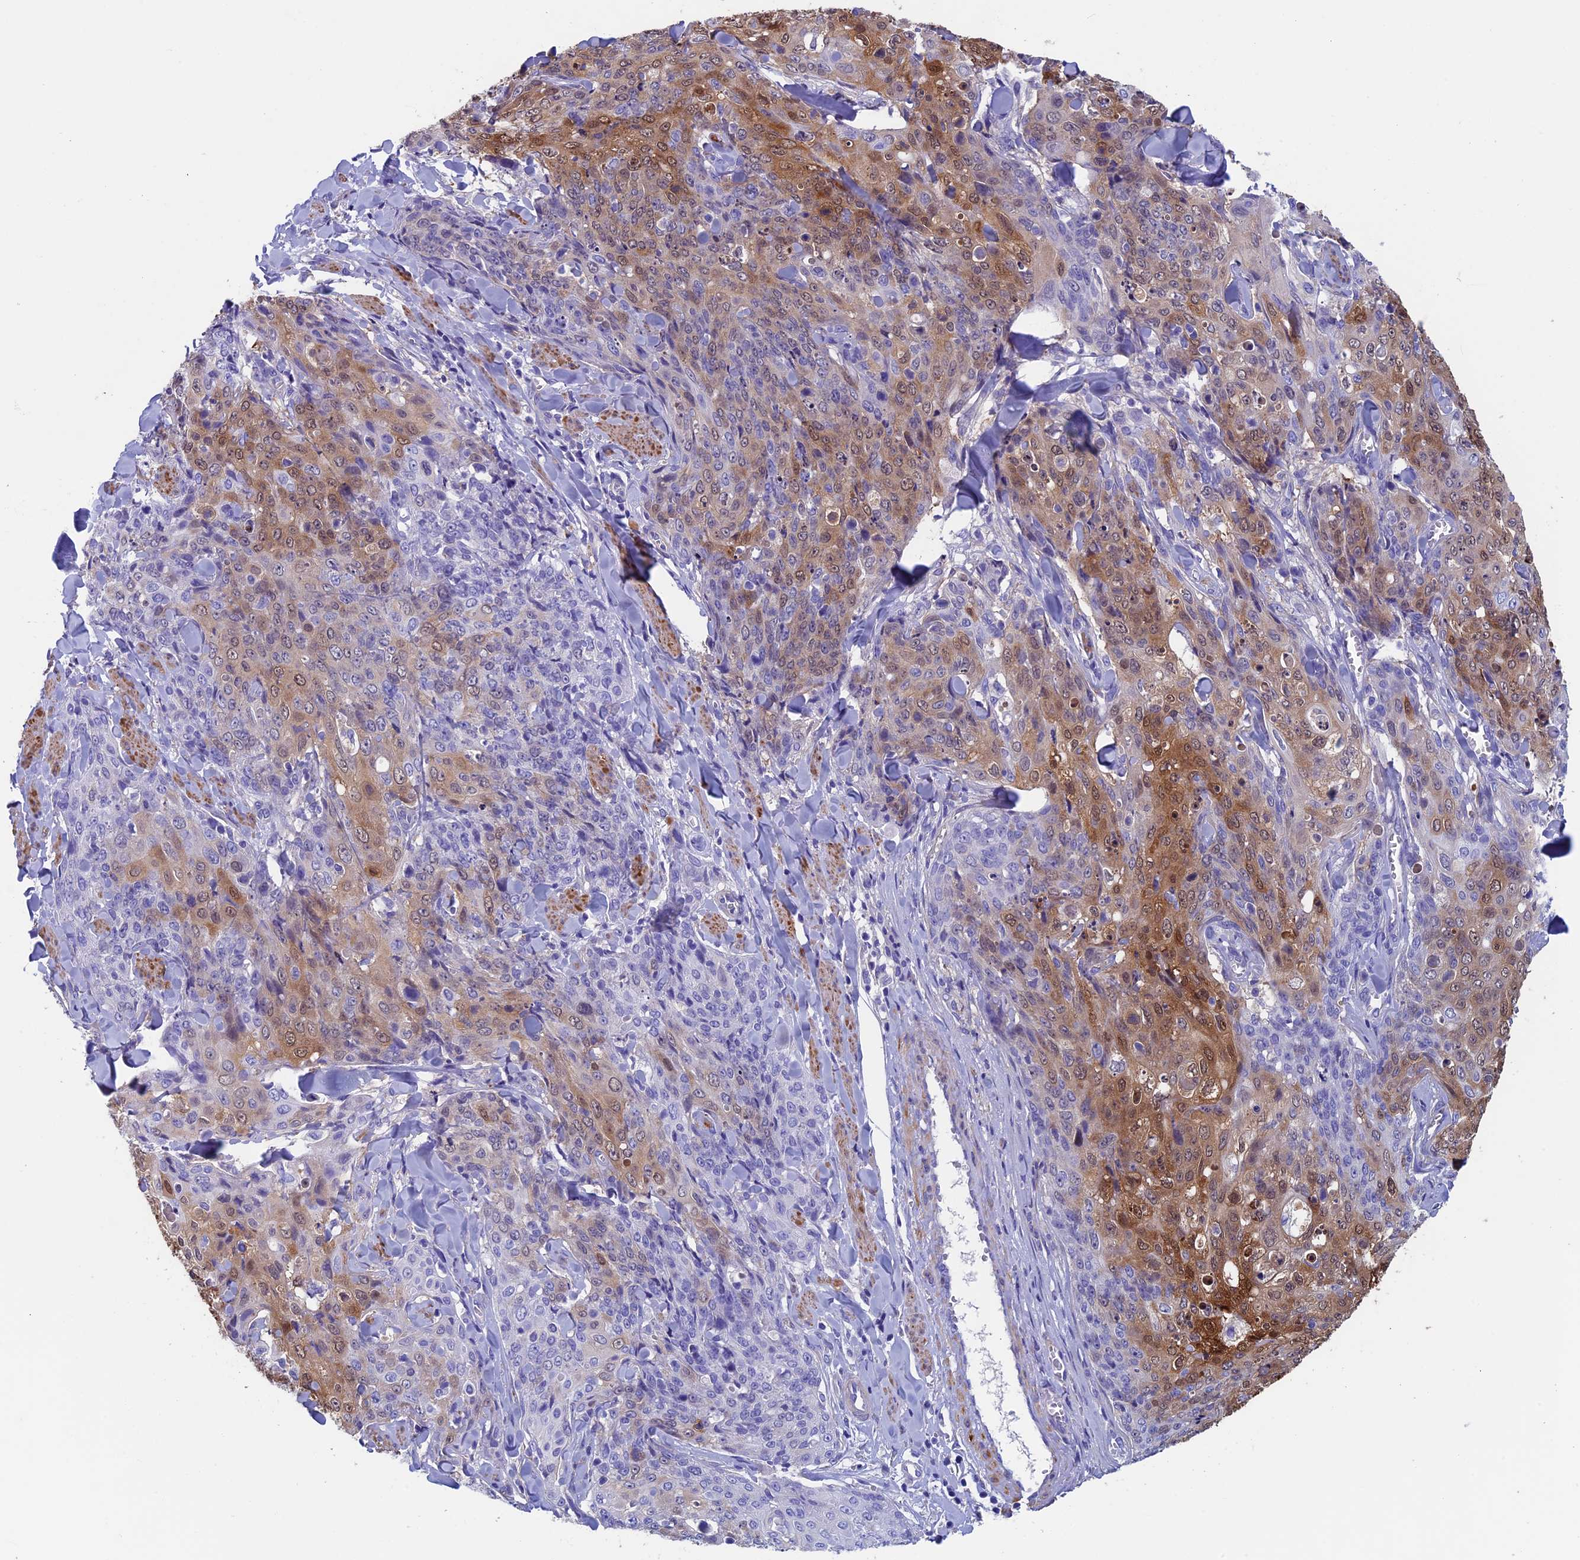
{"staining": {"intensity": "moderate", "quantity": "25%-75%", "location": "cytoplasmic/membranous,nuclear"}, "tissue": "skin cancer", "cell_type": "Tumor cells", "image_type": "cancer", "snomed": [{"axis": "morphology", "description": "Squamous cell carcinoma, NOS"}, {"axis": "topography", "description": "Skin"}, {"axis": "topography", "description": "Vulva"}], "caption": "IHC (DAB (3,3'-diaminobenzidine)) staining of human skin cancer demonstrates moderate cytoplasmic/membranous and nuclear protein expression in approximately 25%-75% of tumor cells.", "gene": "ADH7", "patient": {"sex": "female", "age": 85}}